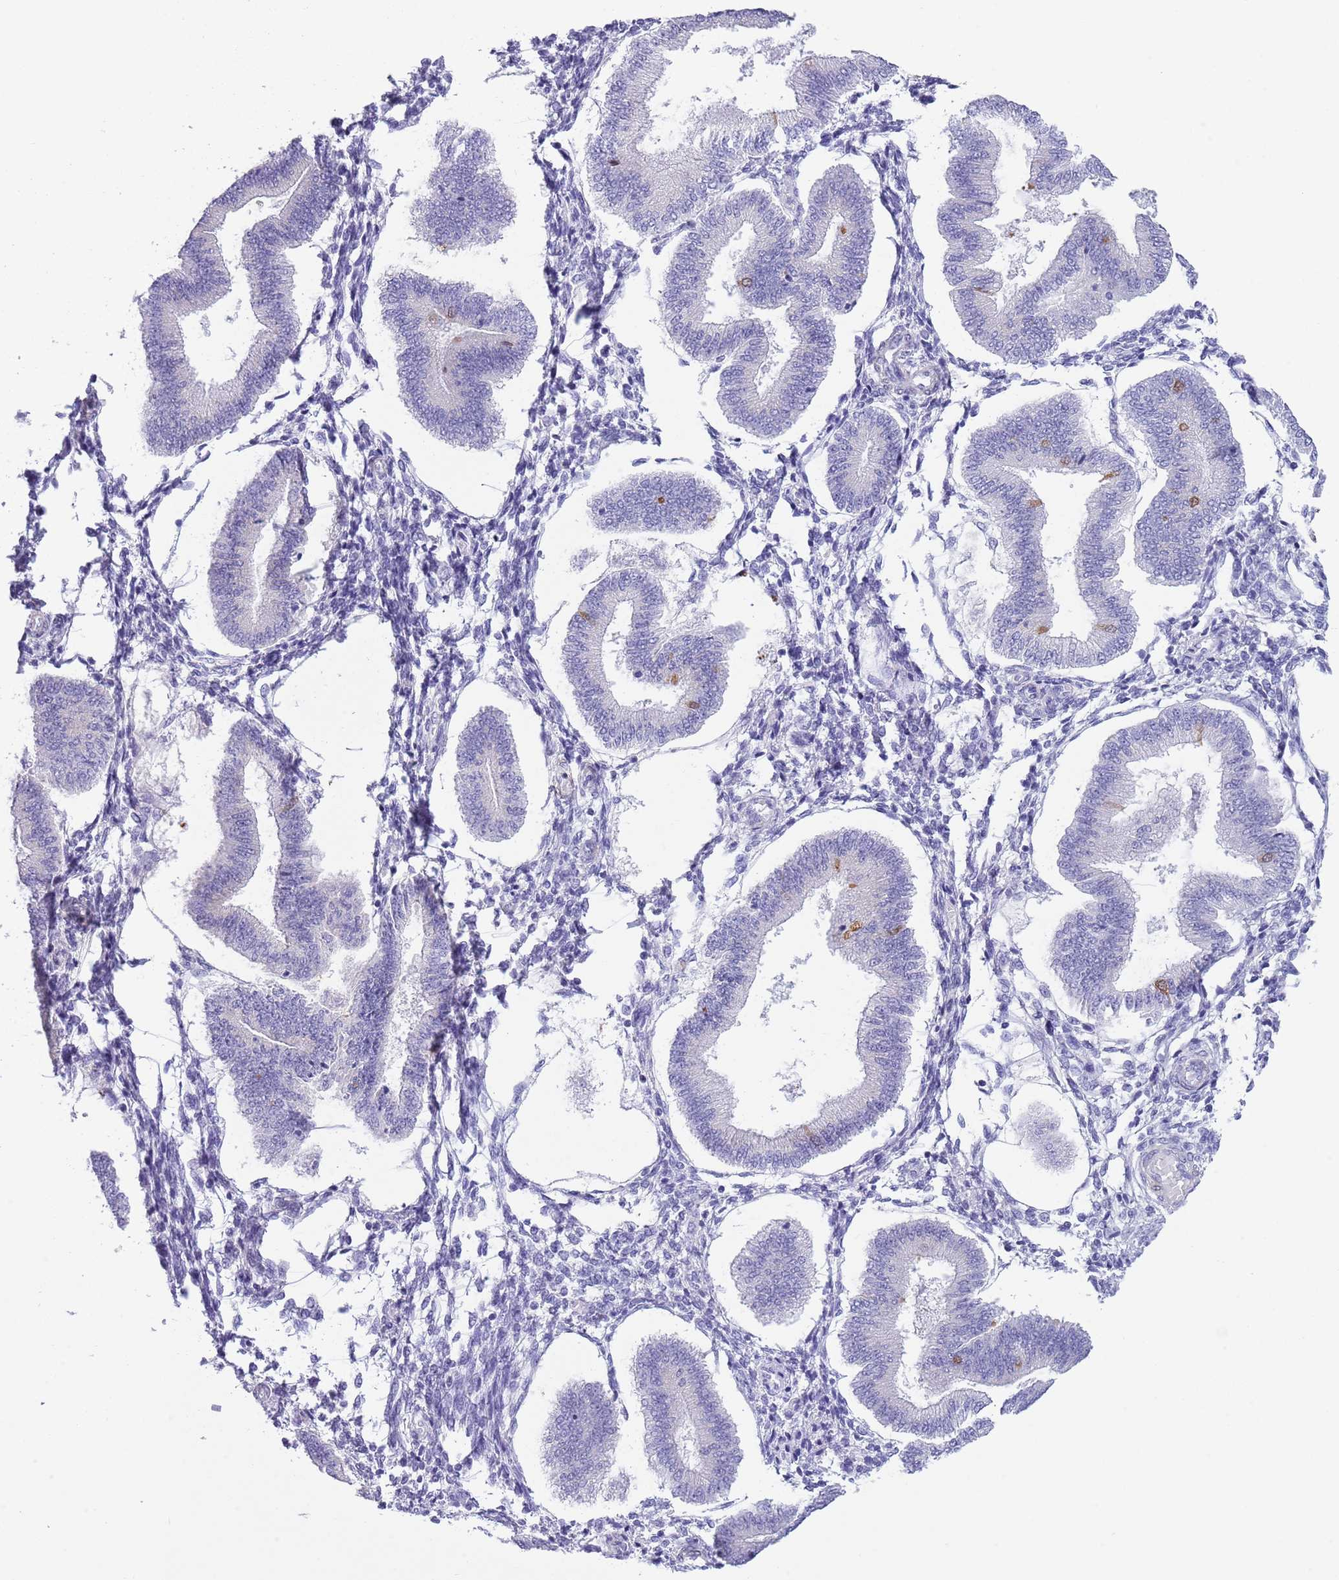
{"staining": {"intensity": "negative", "quantity": "none", "location": "none"}, "tissue": "endometrium", "cell_type": "Cells in endometrial stroma", "image_type": "normal", "snomed": [{"axis": "morphology", "description": "Normal tissue, NOS"}, {"axis": "topography", "description": "Endometrium"}], "caption": "This micrograph is of benign endometrium stained with immunohistochemistry (IHC) to label a protein in brown with the nuclei are counter-stained blue. There is no expression in cells in endometrial stroma.", "gene": "ZFP2", "patient": {"sex": "female", "age": 39}}